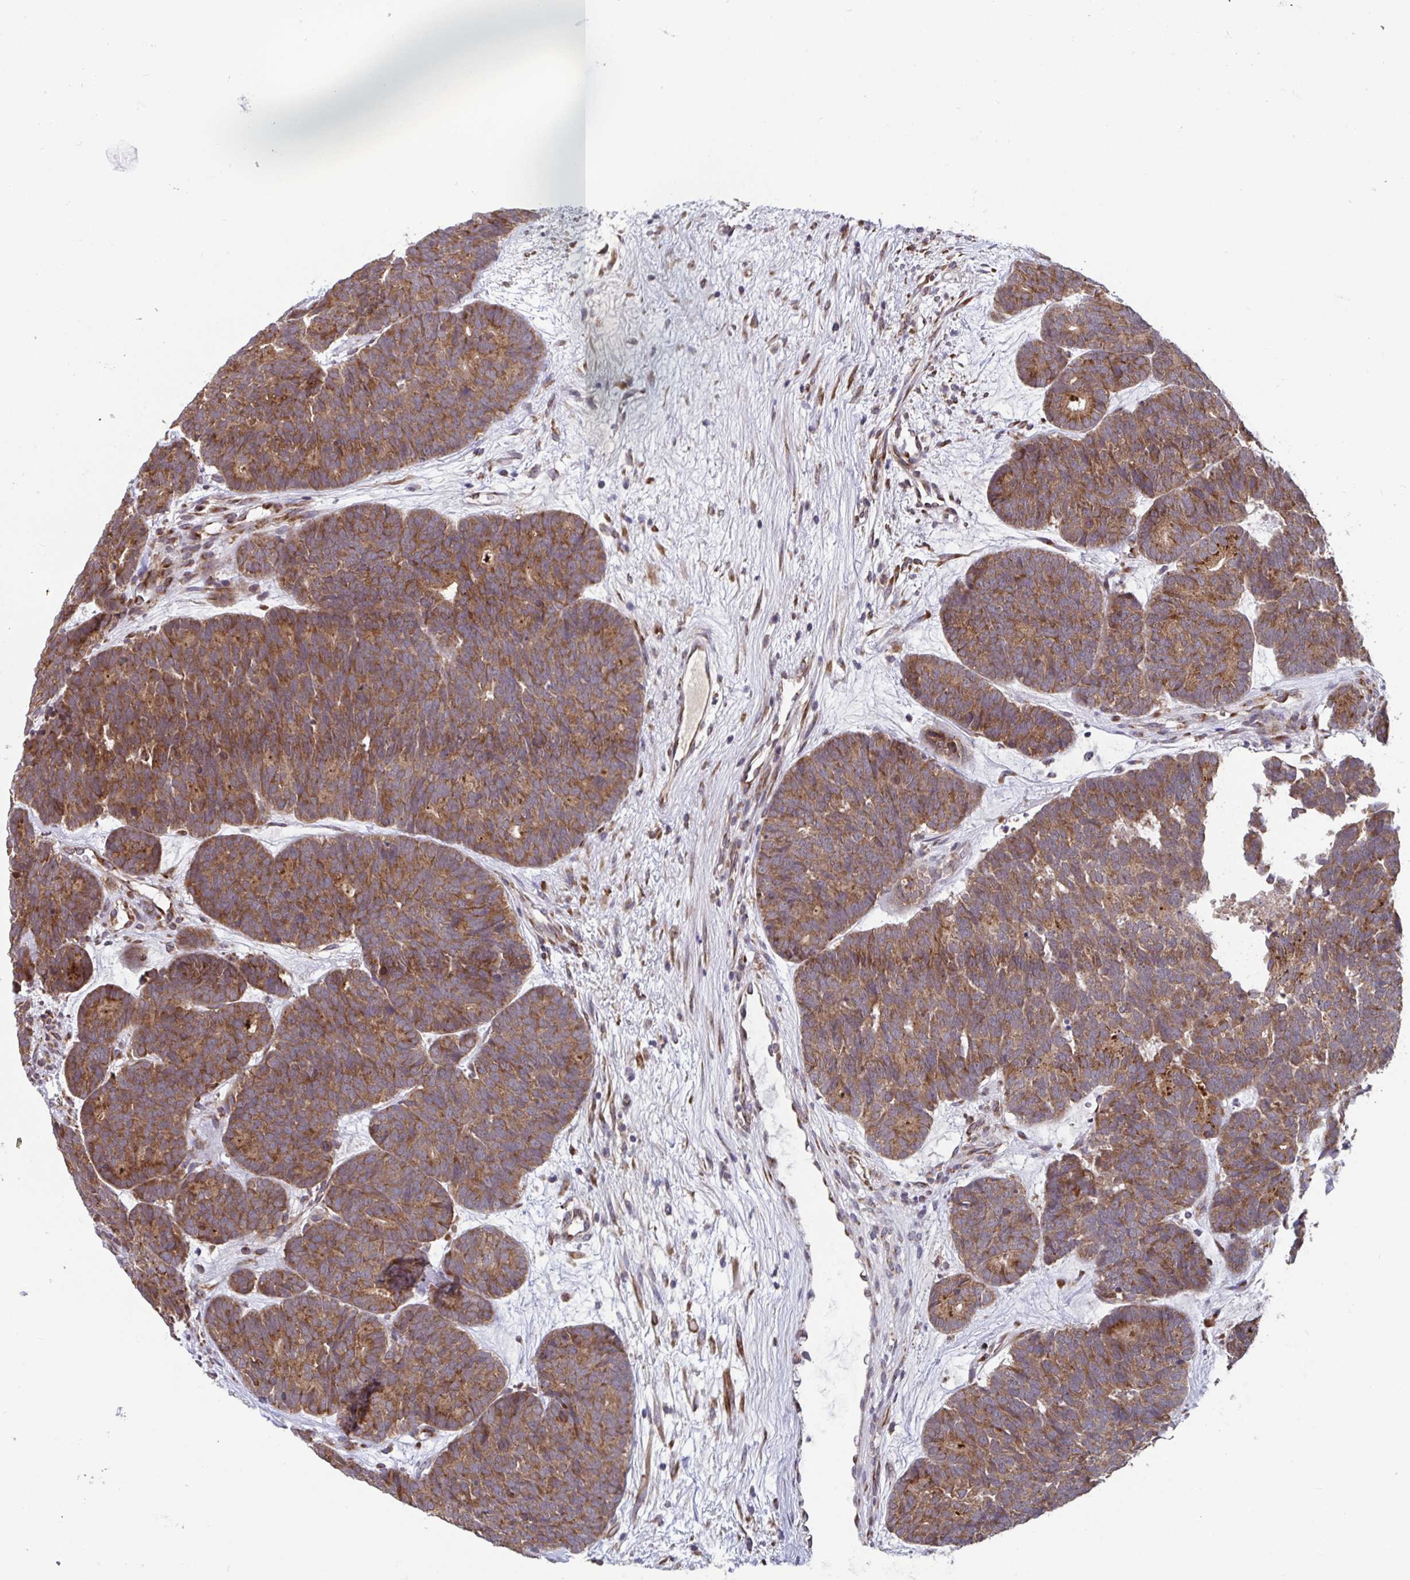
{"staining": {"intensity": "moderate", "quantity": ">75%", "location": "cytoplasmic/membranous"}, "tissue": "head and neck cancer", "cell_type": "Tumor cells", "image_type": "cancer", "snomed": [{"axis": "morphology", "description": "Adenocarcinoma, NOS"}, {"axis": "topography", "description": "Head-Neck"}], "caption": "Human head and neck cancer stained with a brown dye displays moderate cytoplasmic/membranous positive expression in approximately >75% of tumor cells.", "gene": "ATP5MJ", "patient": {"sex": "female", "age": 81}}